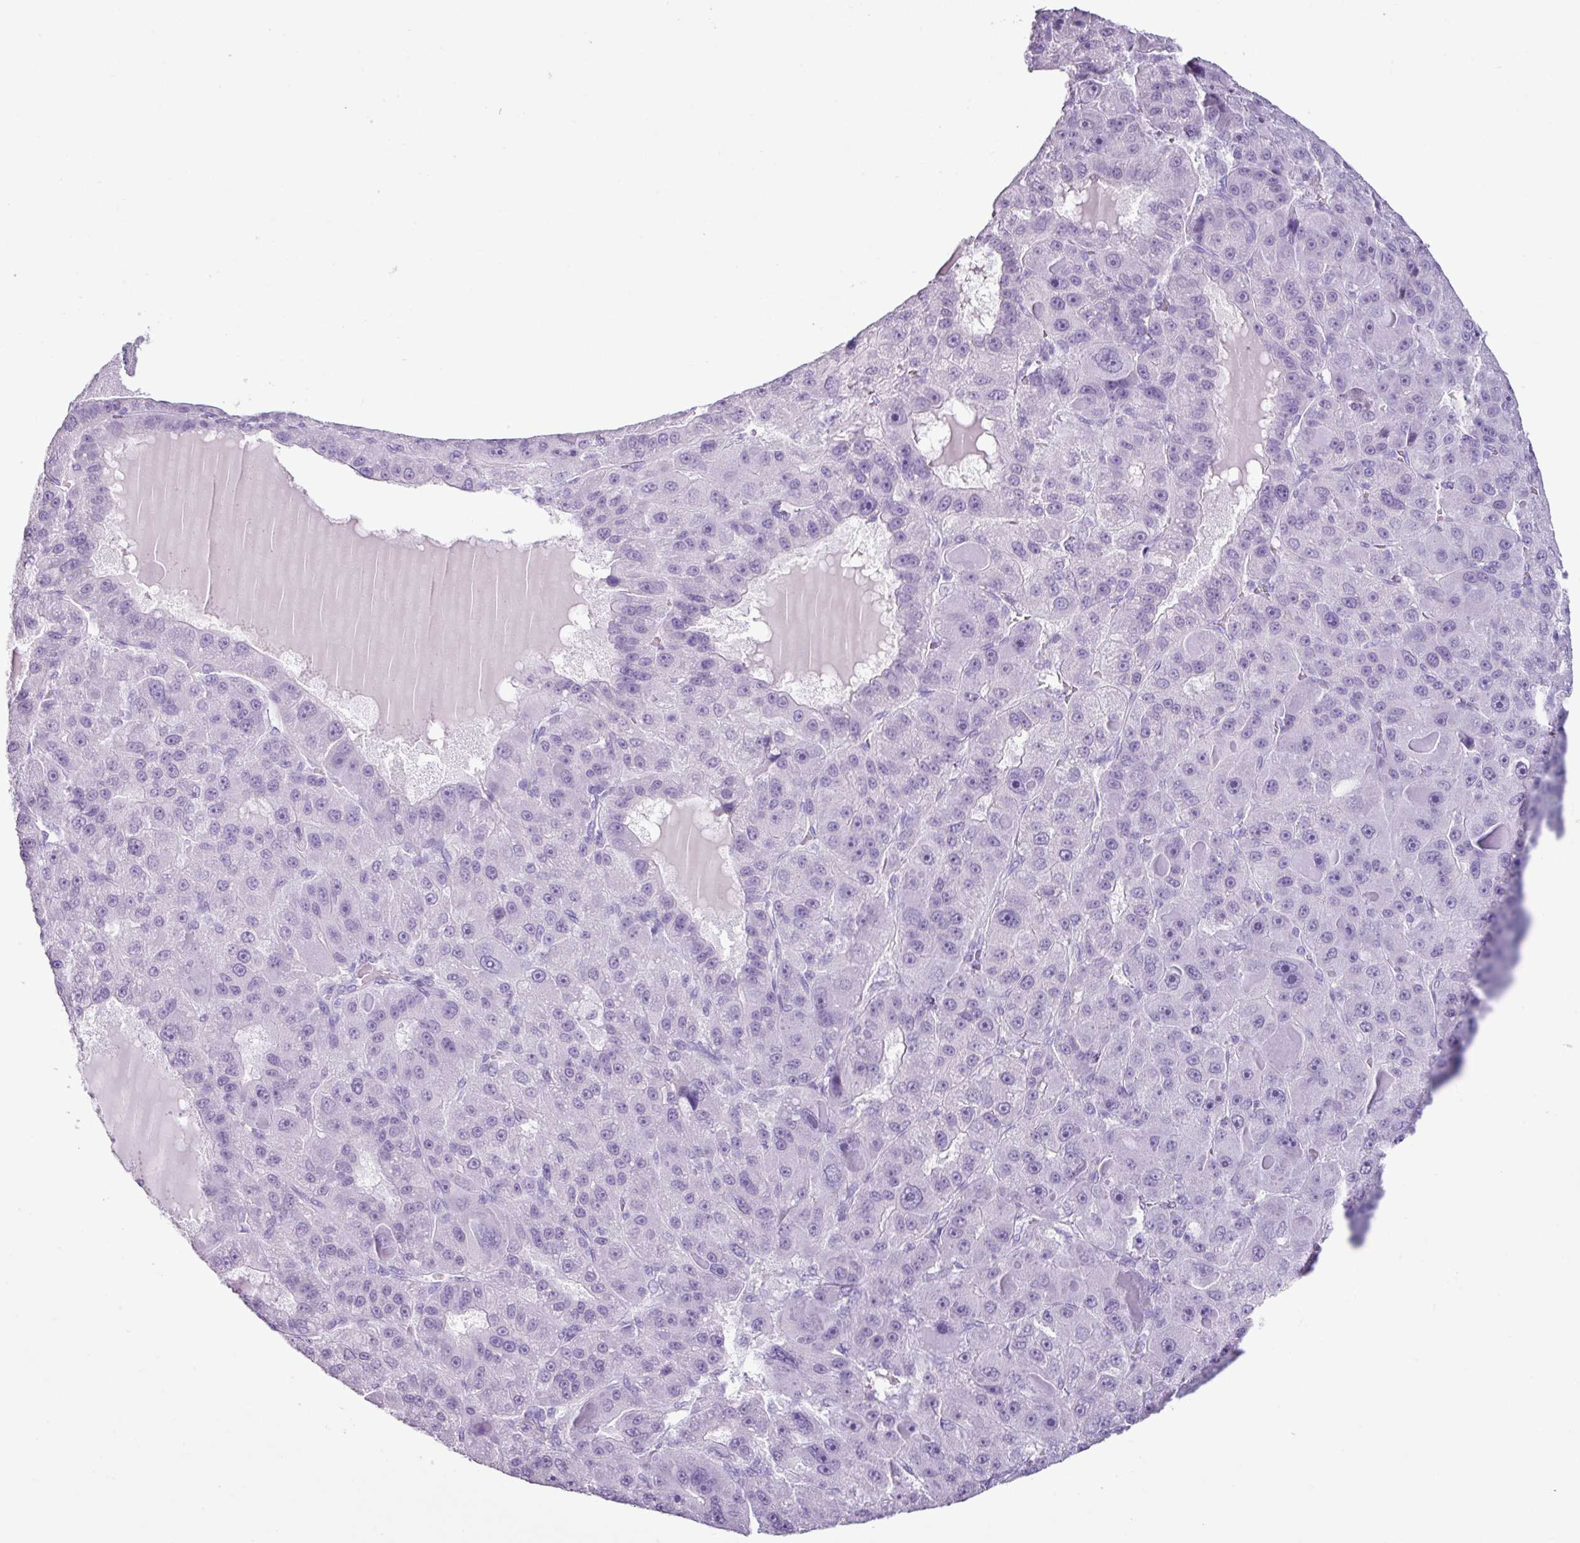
{"staining": {"intensity": "negative", "quantity": "none", "location": "none"}, "tissue": "liver cancer", "cell_type": "Tumor cells", "image_type": "cancer", "snomed": [{"axis": "morphology", "description": "Carcinoma, Hepatocellular, NOS"}, {"axis": "topography", "description": "Liver"}], "caption": "Immunohistochemistry (IHC) histopathology image of liver hepatocellular carcinoma stained for a protein (brown), which demonstrates no expression in tumor cells.", "gene": "SCT", "patient": {"sex": "male", "age": 76}}